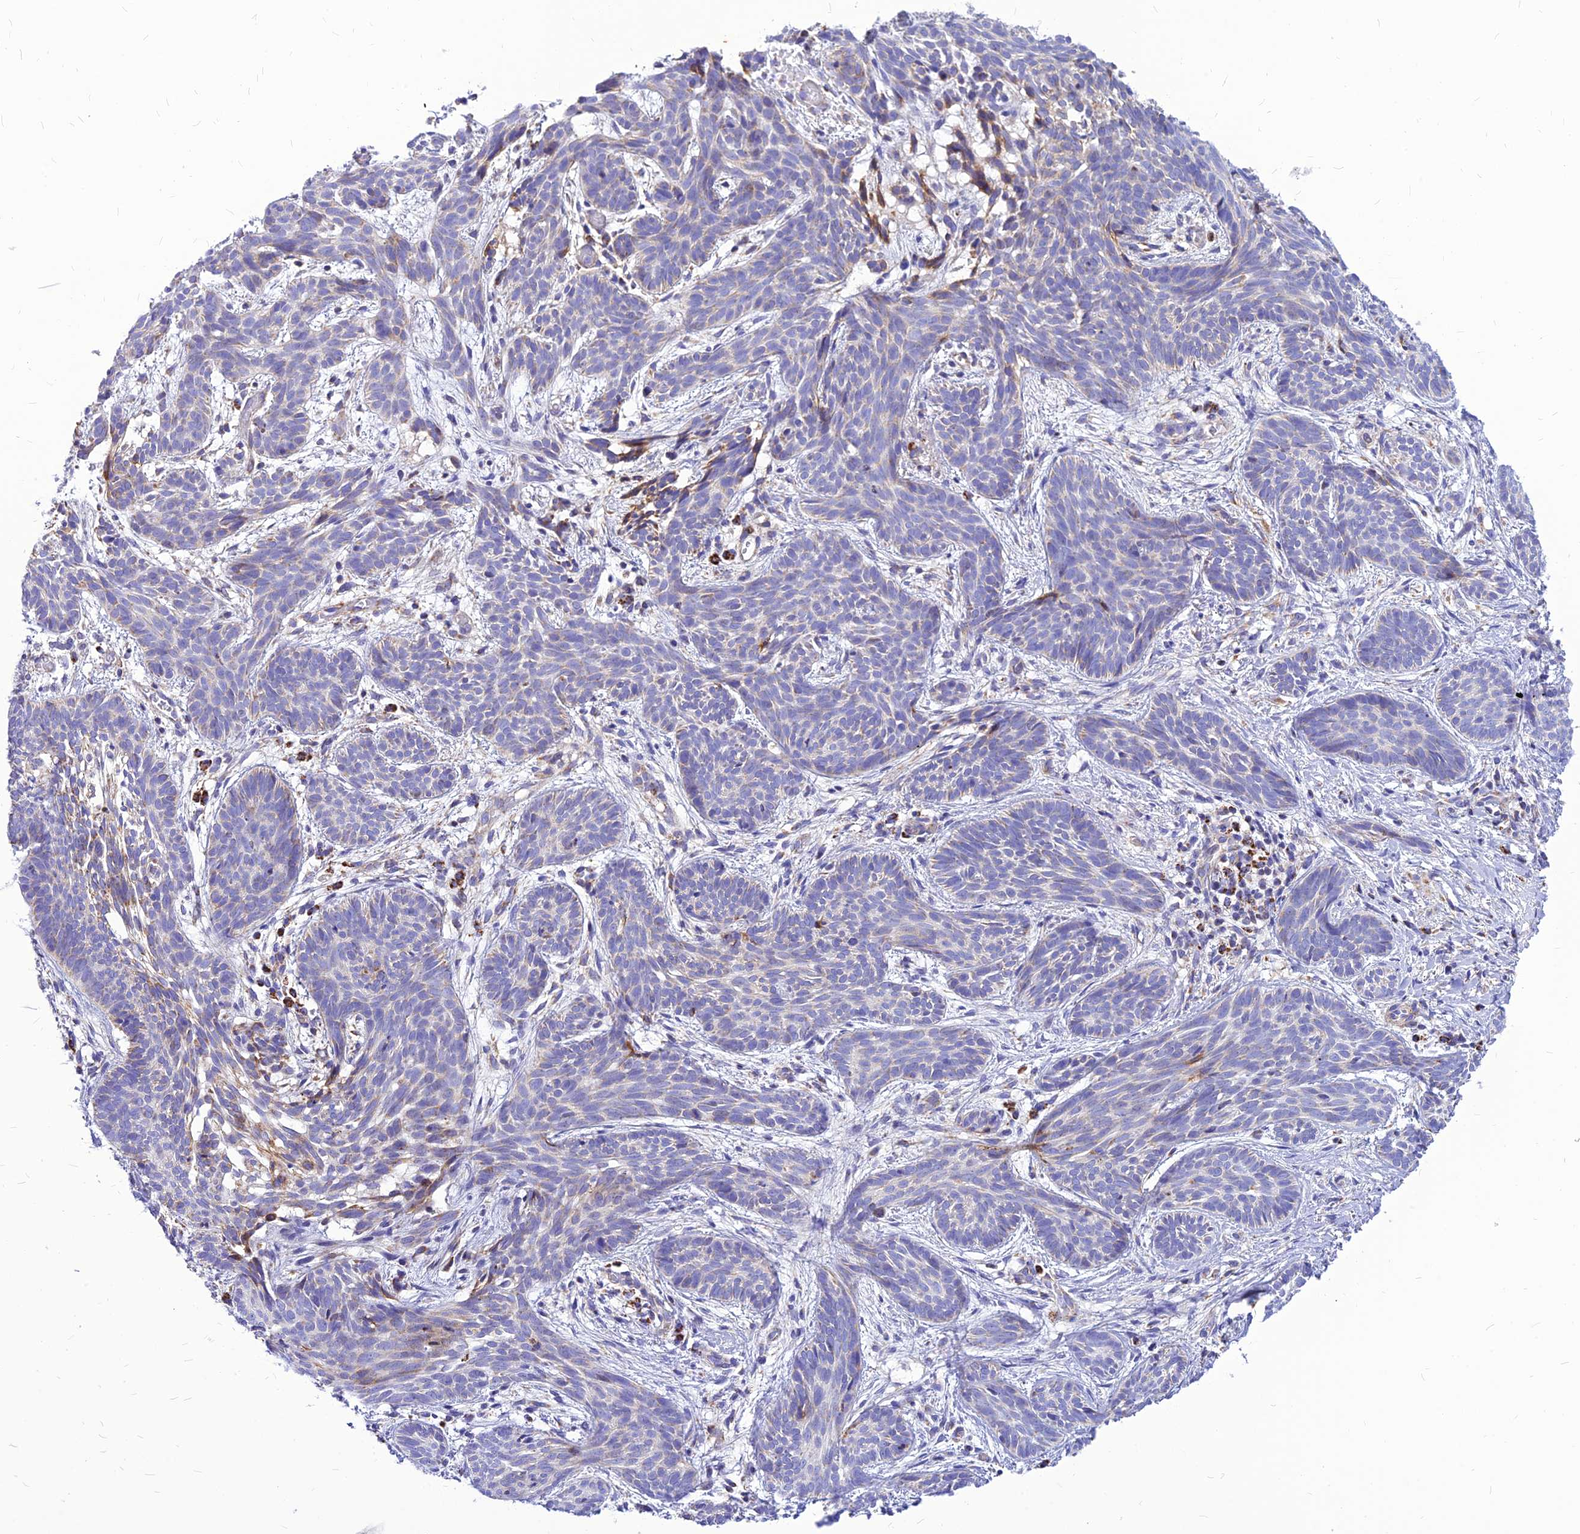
{"staining": {"intensity": "negative", "quantity": "none", "location": "none"}, "tissue": "skin cancer", "cell_type": "Tumor cells", "image_type": "cancer", "snomed": [{"axis": "morphology", "description": "Basal cell carcinoma"}, {"axis": "topography", "description": "Skin"}], "caption": "High power microscopy histopathology image of an immunohistochemistry micrograph of basal cell carcinoma (skin), revealing no significant staining in tumor cells.", "gene": "ECI1", "patient": {"sex": "female", "age": 81}}